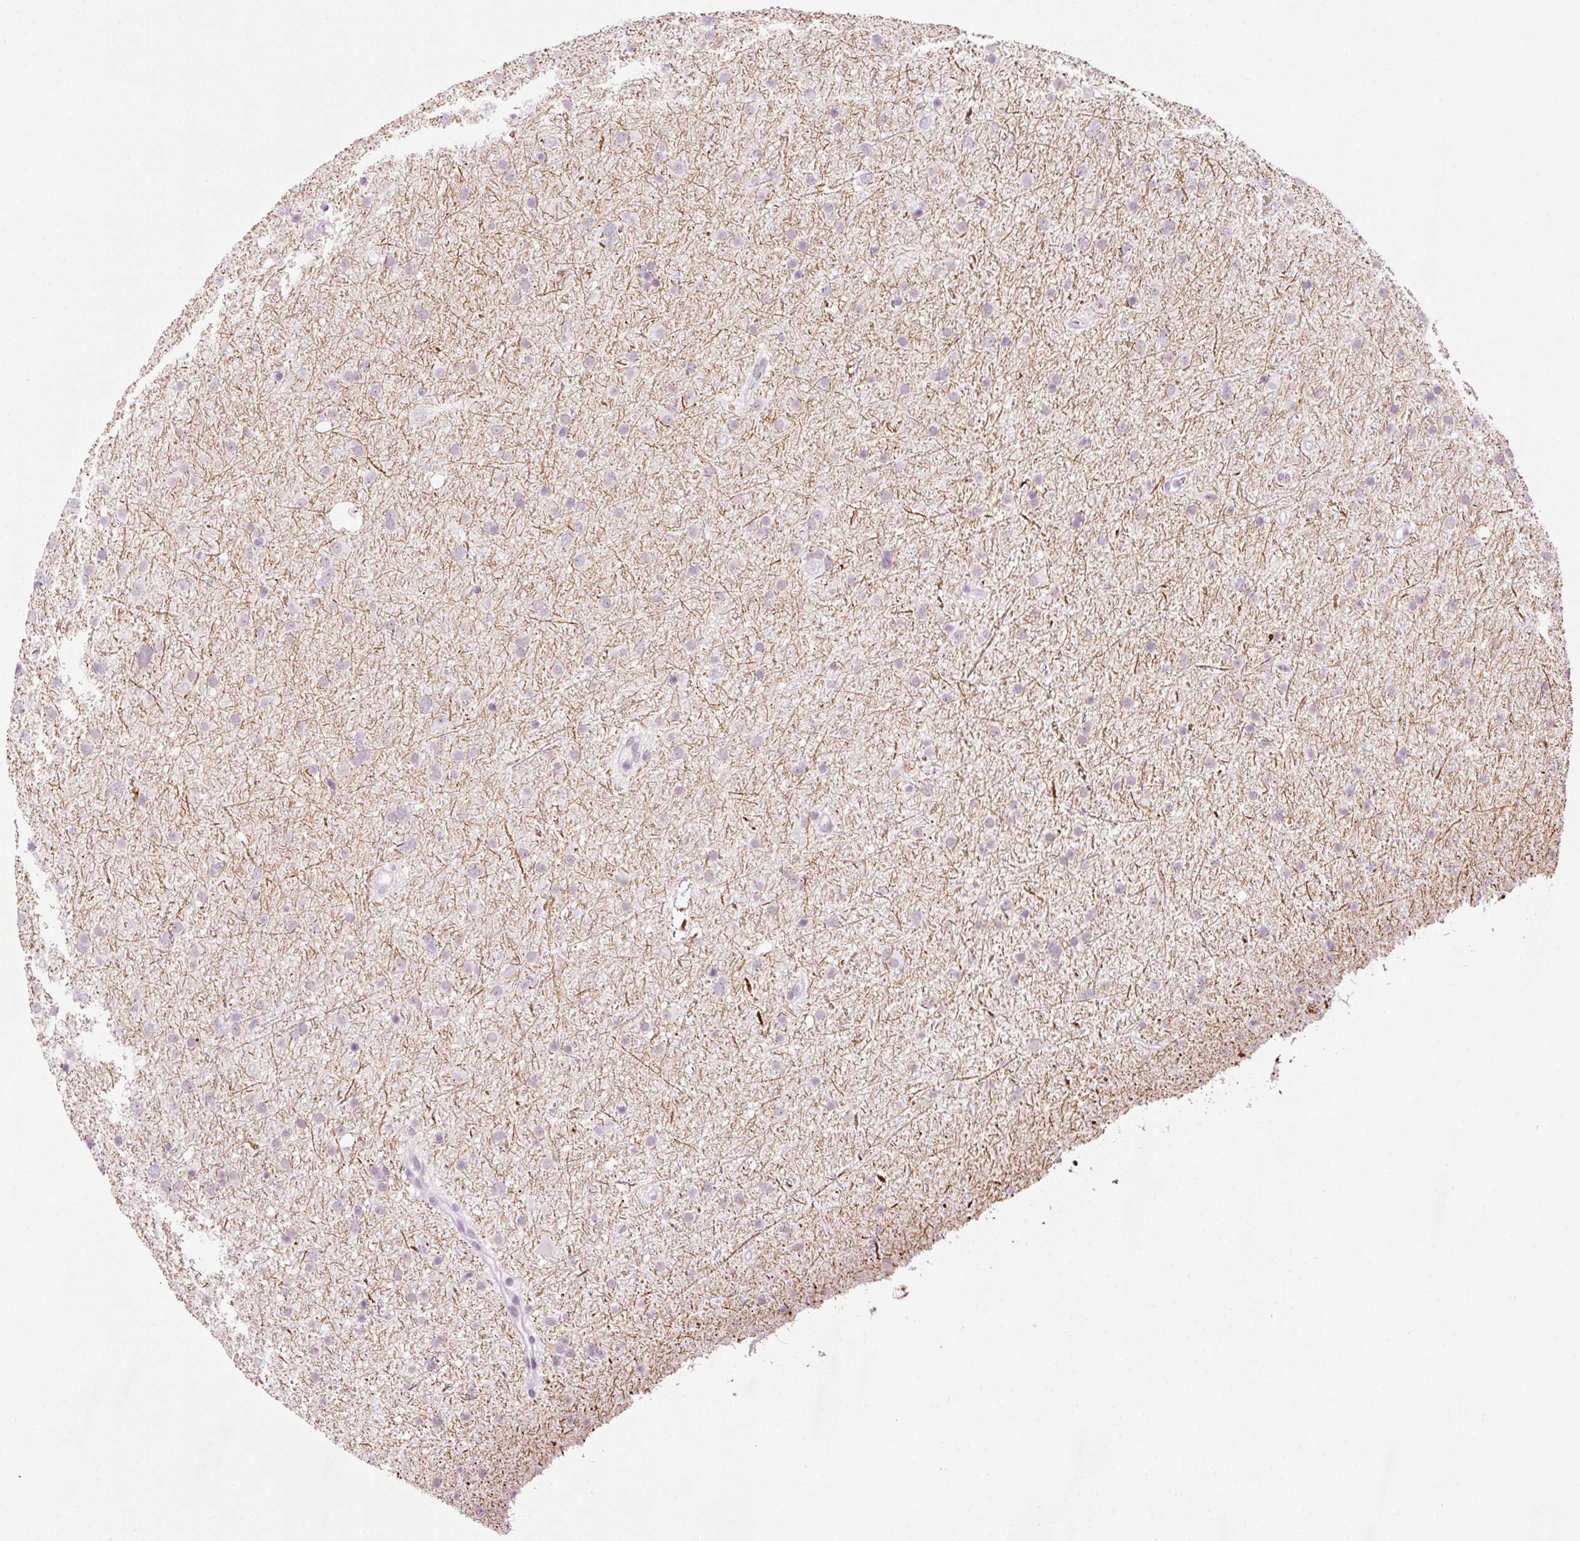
{"staining": {"intensity": "negative", "quantity": "none", "location": "none"}, "tissue": "glioma", "cell_type": "Tumor cells", "image_type": "cancer", "snomed": [{"axis": "morphology", "description": "Glioma, malignant, Low grade"}, {"axis": "topography", "description": "Cerebral cortex"}], "caption": "Immunohistochemistry photomicrograph of neoplastic tissue: low-grade glioma (malignant) stained with DAB (3,3'-diaminobenzidine) exhibits no significant protein positivity in tumor cells. (DAB immunohistochemistry, high magnification).", "gene": "ANKRD20A1", "patient": {"sex": "female", "age": 39}}